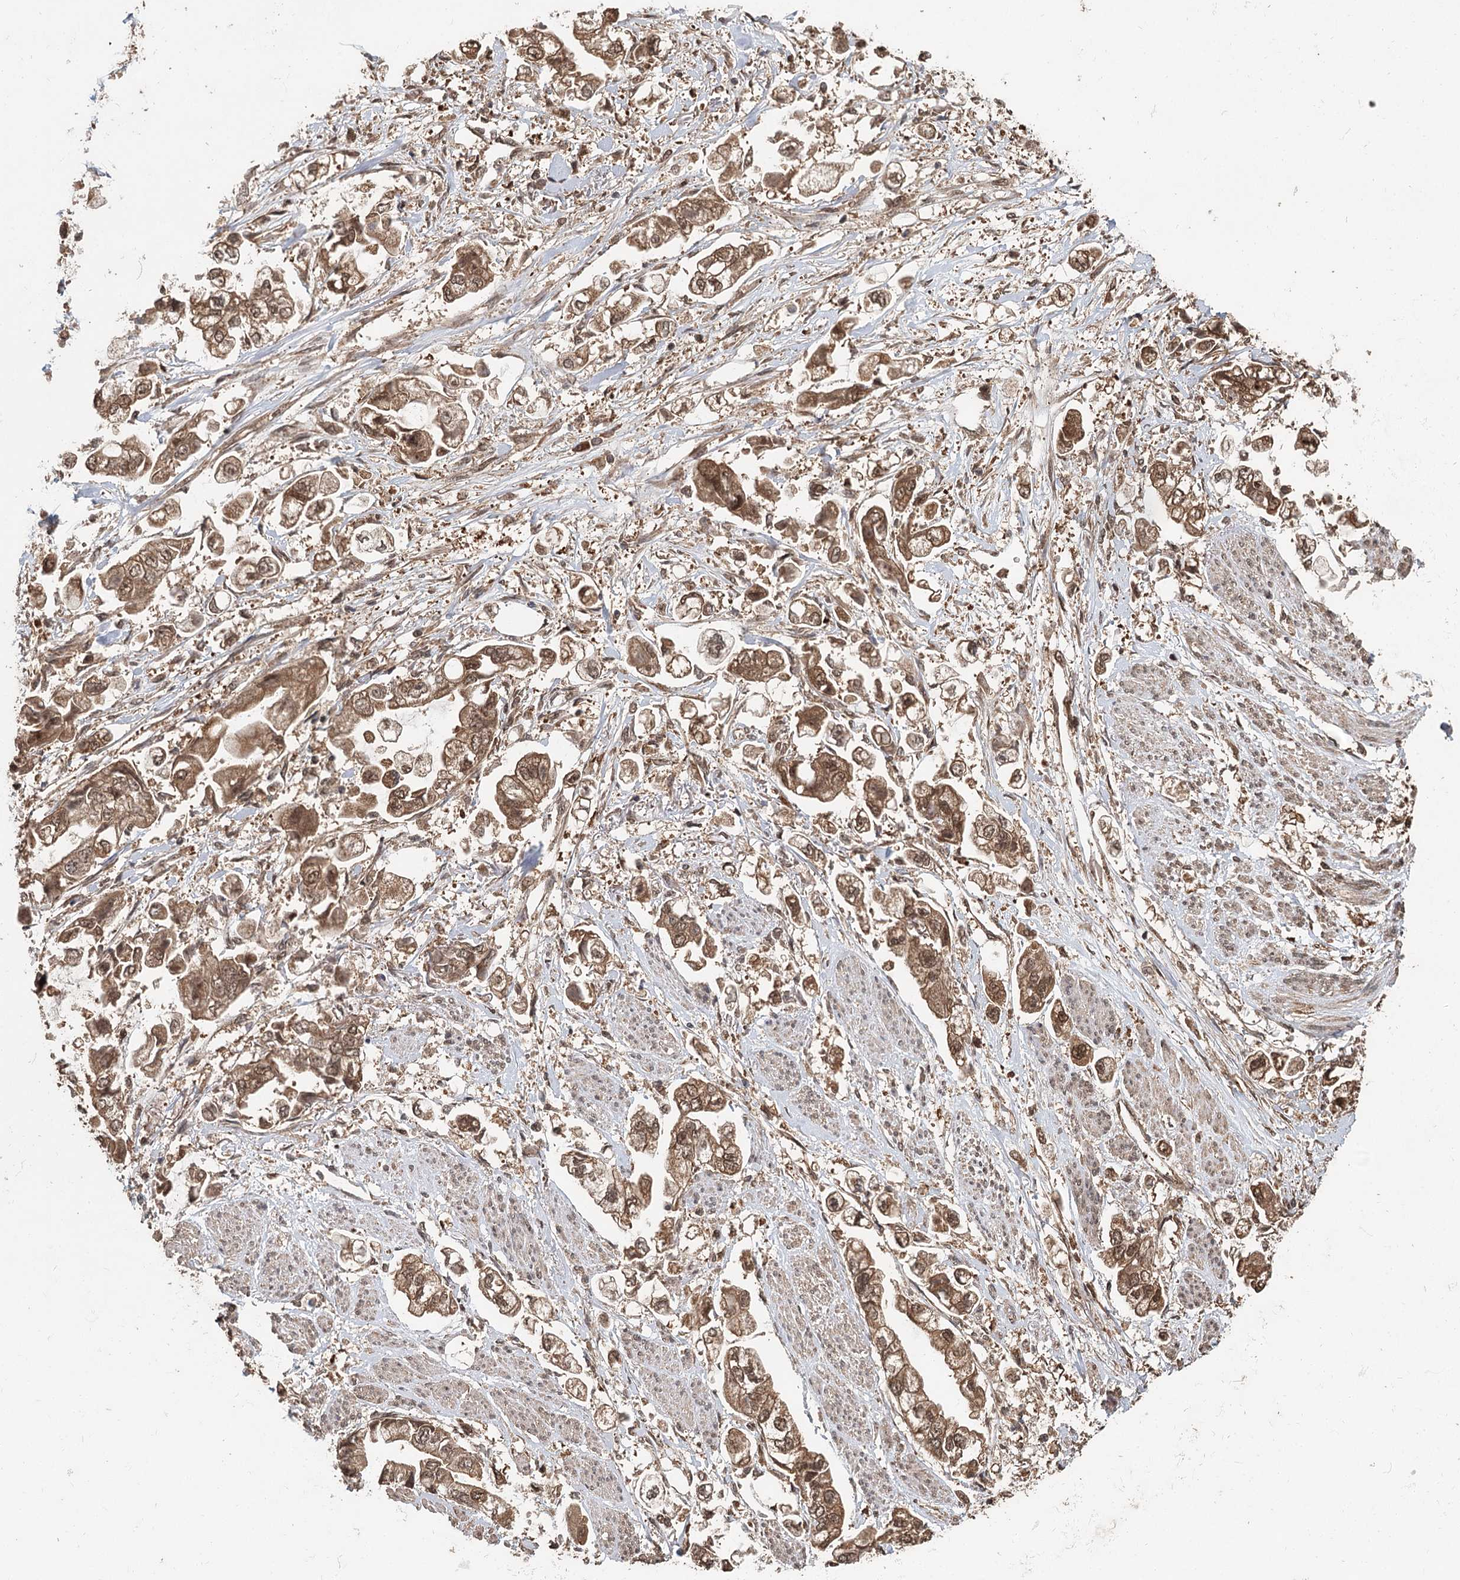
{"staining": {"intensity": "moderate", "quantity": ">75%", "location": "cytoplasmic/membranous,nuclear"}, "tissue": "stomach cancer", "cell_type": "Tumor cells", "image_type": "cancer", "snomed": [{"axis": "morphology", "description": "Adenocarcinoma, NOS"}, {"axis": "topography", "description": "Stomach"}], "caption": "Approximately >75% of tumor cells in stomach cancer demonstrate moderate cytoplasmic/membranous and nuclear protein positivity as visualized by brown immunohistochemical staining.", "gene": "N6AMT1", "patient": {"sex": "male", "age": 62}}